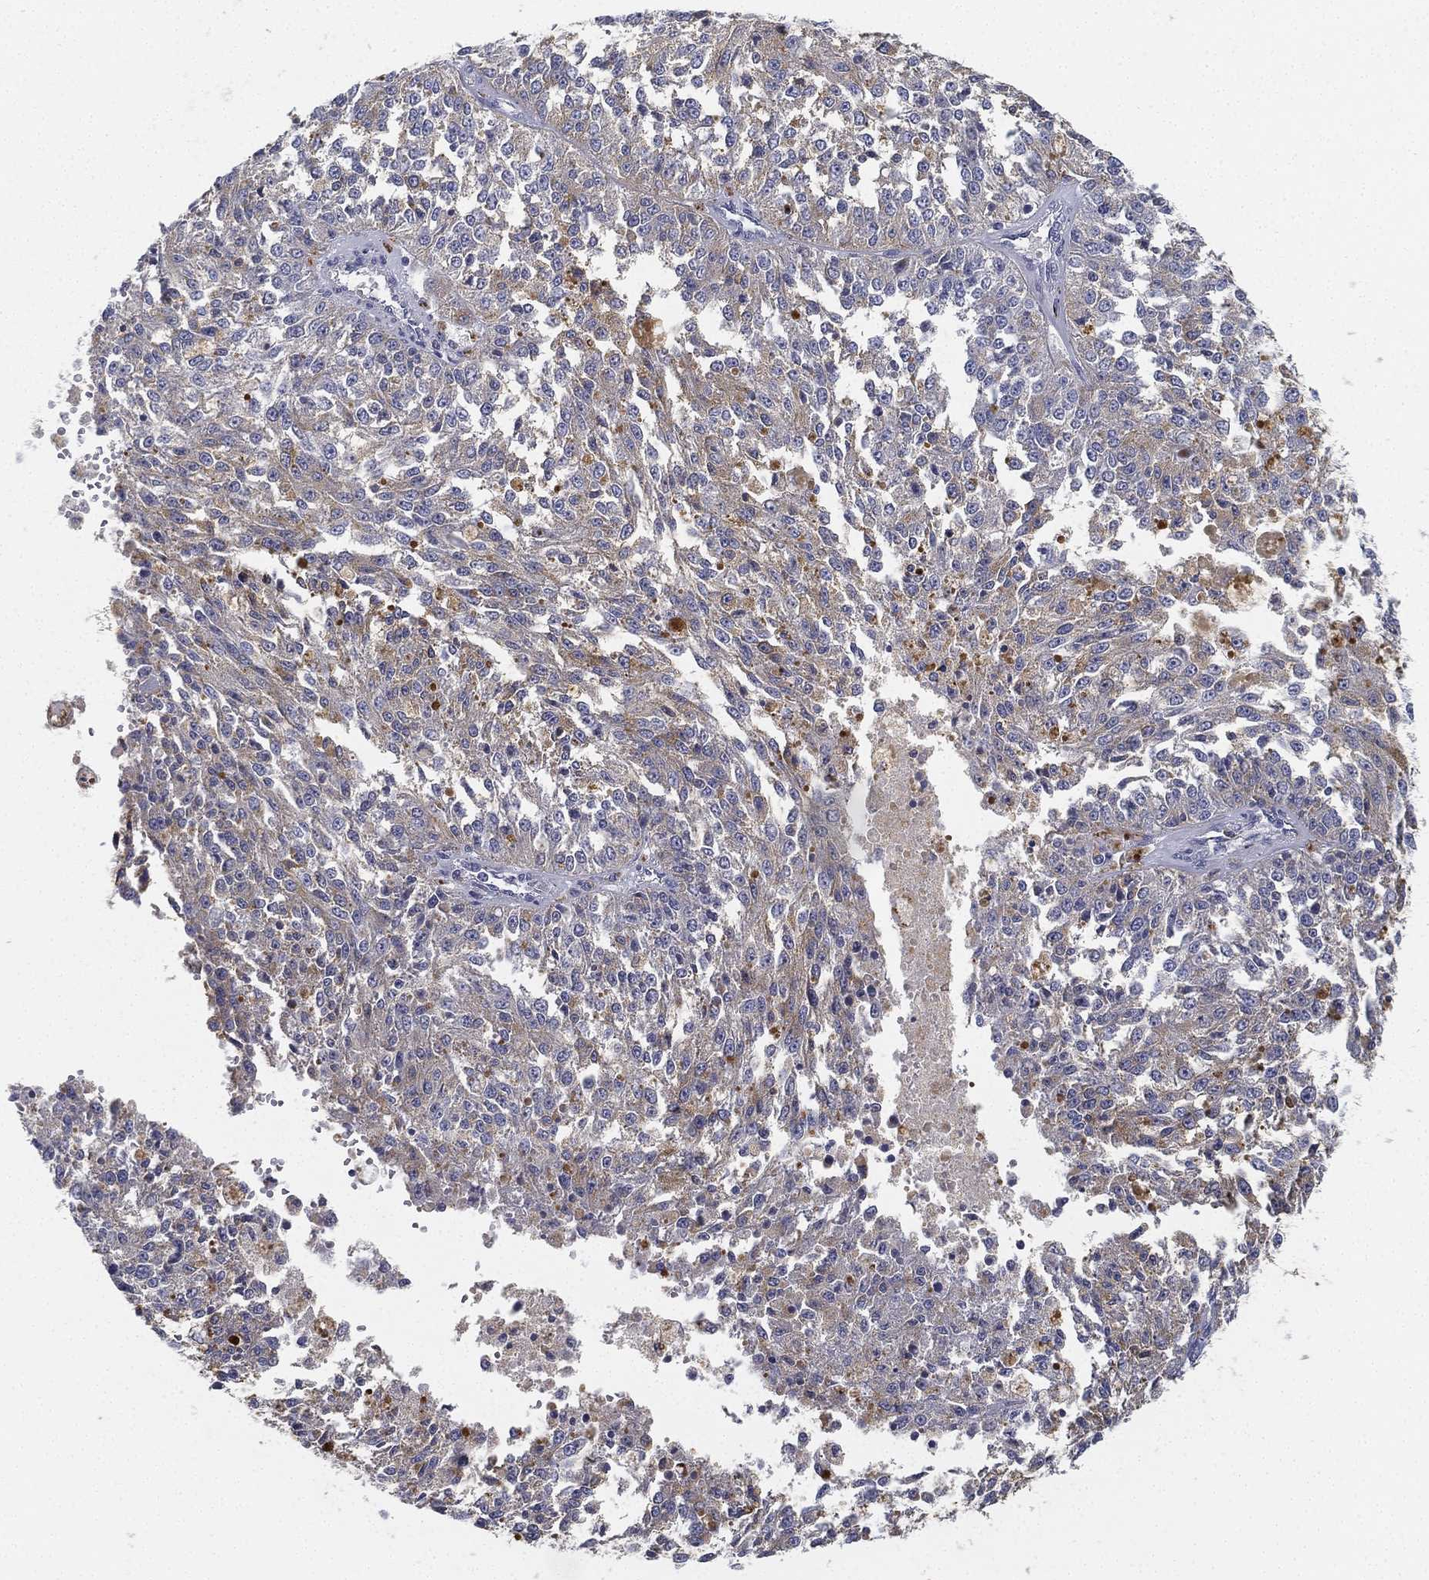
{"staining": {"intensity": "weak", "quantity": "25%-75%", "location": "cytoplasmic/membranous"}, "tissue": "melanoma", "cell_type": "Tumor cells", "image_type": "cancer", "snomed": [{"axis": "morphology", "description": "Malignant melanoma, Metastatic site"}, {"axis": "topography", "description": "Lymph node"}], "caption": "This photomicrograph displays malignant melanoma (metastatic site) stained with immunohistochemistry (IHC) to label a protein in brown. The cytoplasmic/membranous of tumor cells show weak positivity for the protein. Nuclei are counter-stained blue.", "gene": "NPC2", "patient": {"sex": "female", "age": 64}}